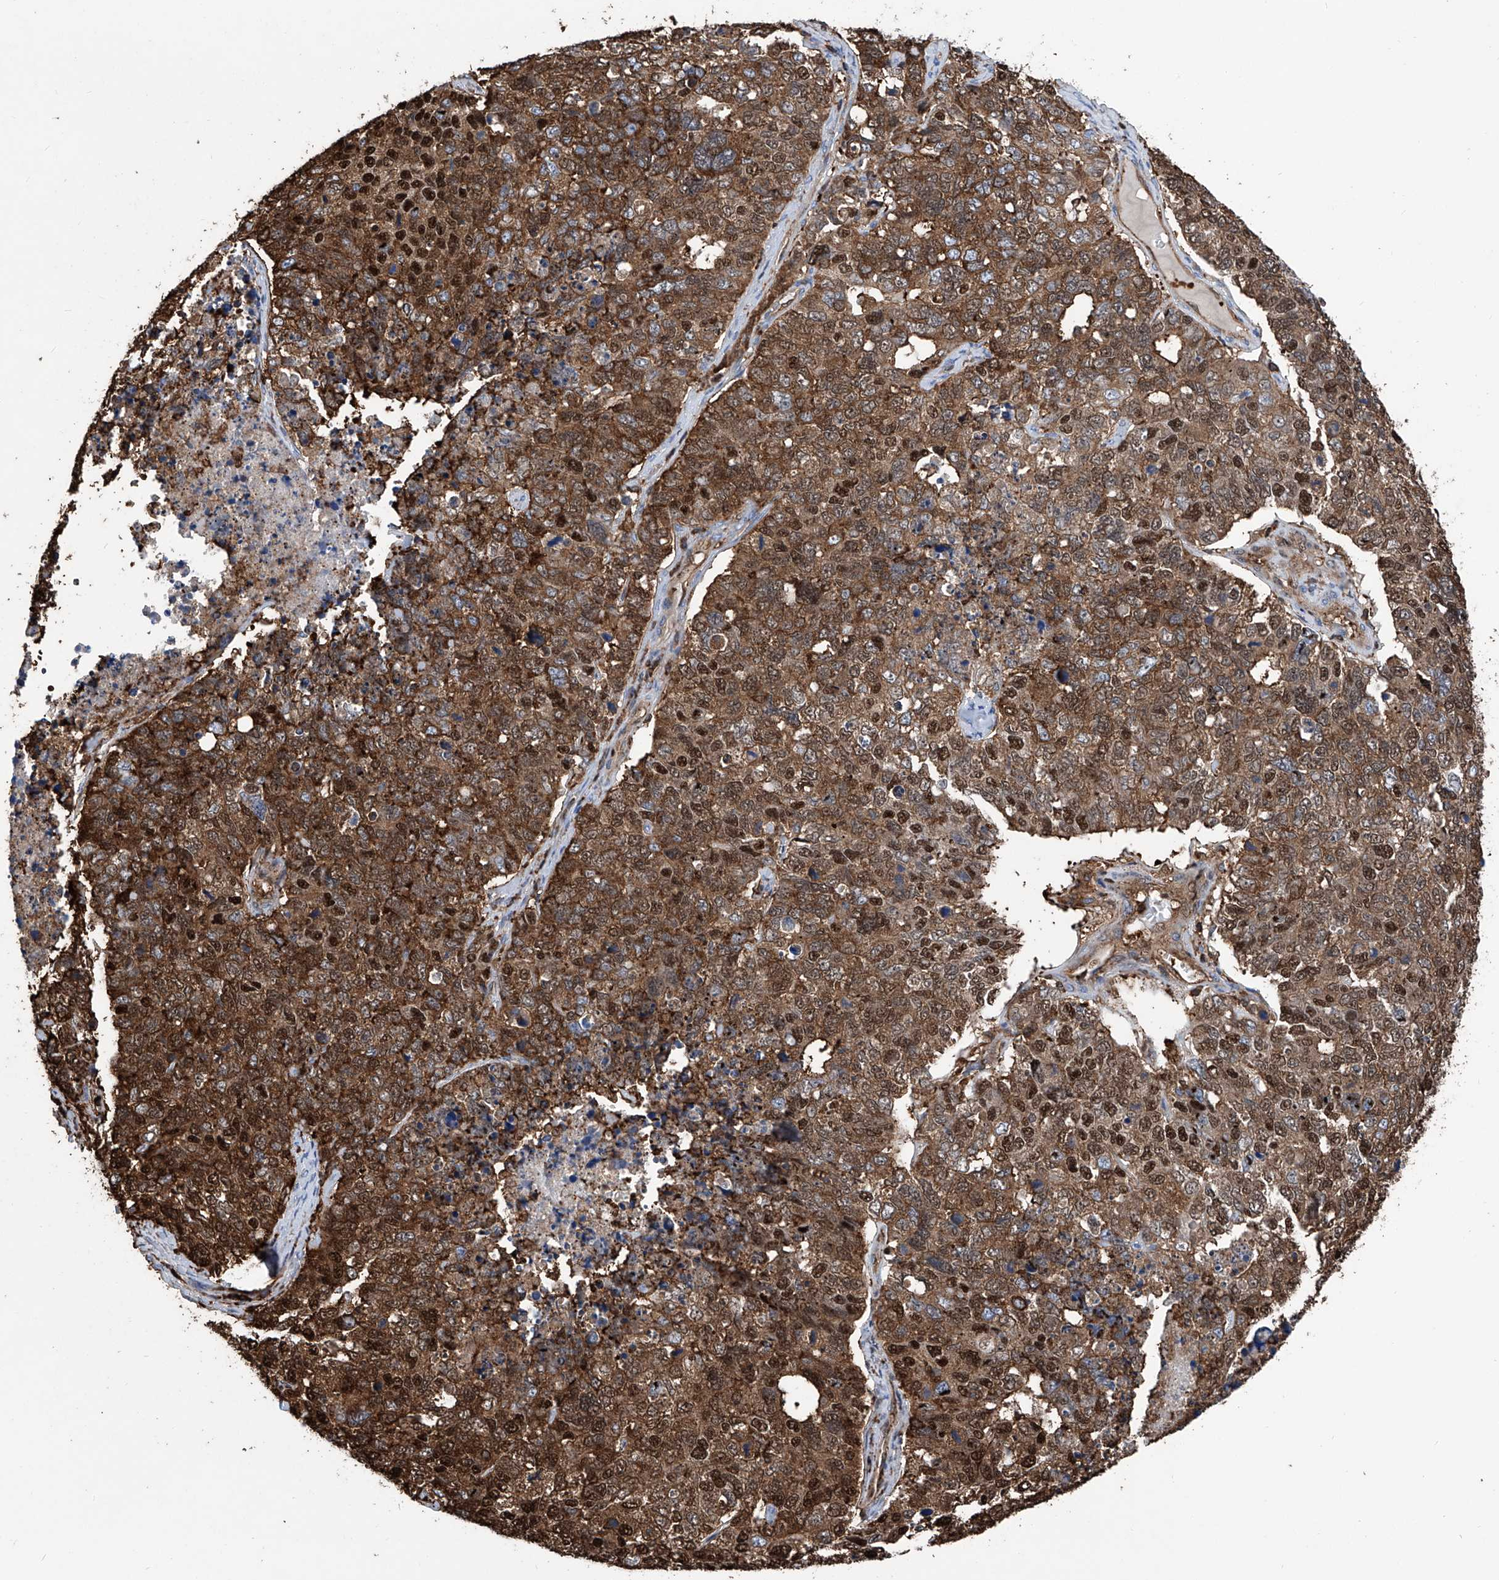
{"staining": {"intensity": "moderate", "quantity": ">75%", "location": "cytoplasmic/membranous,nuclear"}, "tissue": "cervical cancer", "cell_type": "Tumor cells", "image_type": "cancer", "snomed": [{"axis": "morphology", "description": "Squamous cell carcinoma, NOS"}, {"axis": "topography", "description": "Cervix"}], "caption": "Immunohistochemical staining of cervical squamous cell carcinoma exhibits medium levels of moderate cytoplasmic/membranous and nuclear staining in about >75% of tumor cells.", "gene": "ZNF484", "patient": {"sex": "female", "age": 63}}